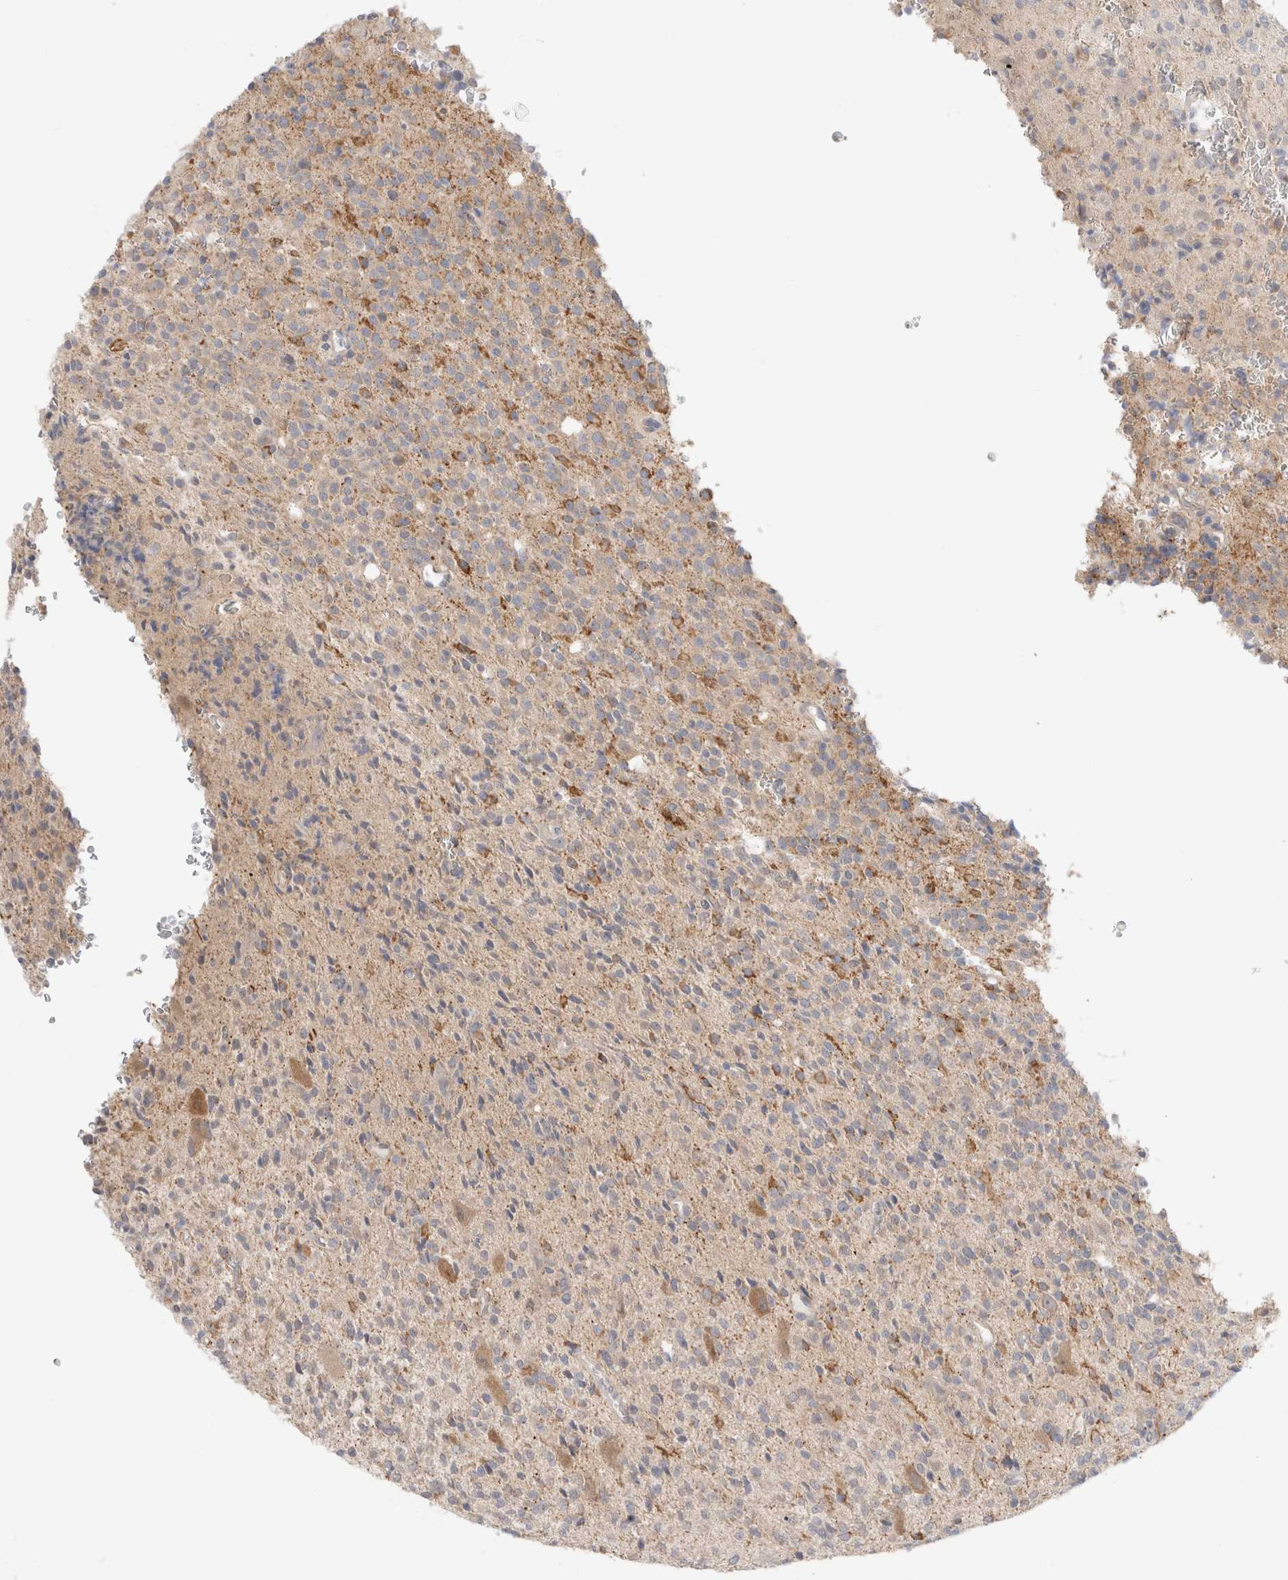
{"staining": {"intensity": "moderate", "quantity": "<25%", "location": "cytoplasmic/membranous"}, "tissue": "glioma", "cell_type": "Tumor cells", "image_type": "cancer", "snomed": [{"axis": "morphology", "description": "Glioma, malignant, High grade"}, {"axis": "topography", "description": "Brain"}], "caption": "Immunohistochemical staining of malignant high-grade glioma exhibits low levels of moderate cytoplasmic/membranous staining in approximately <25% of tumor cells.", "gene": "NDOR1", "patient": {"sex": "male", "age": 34}}